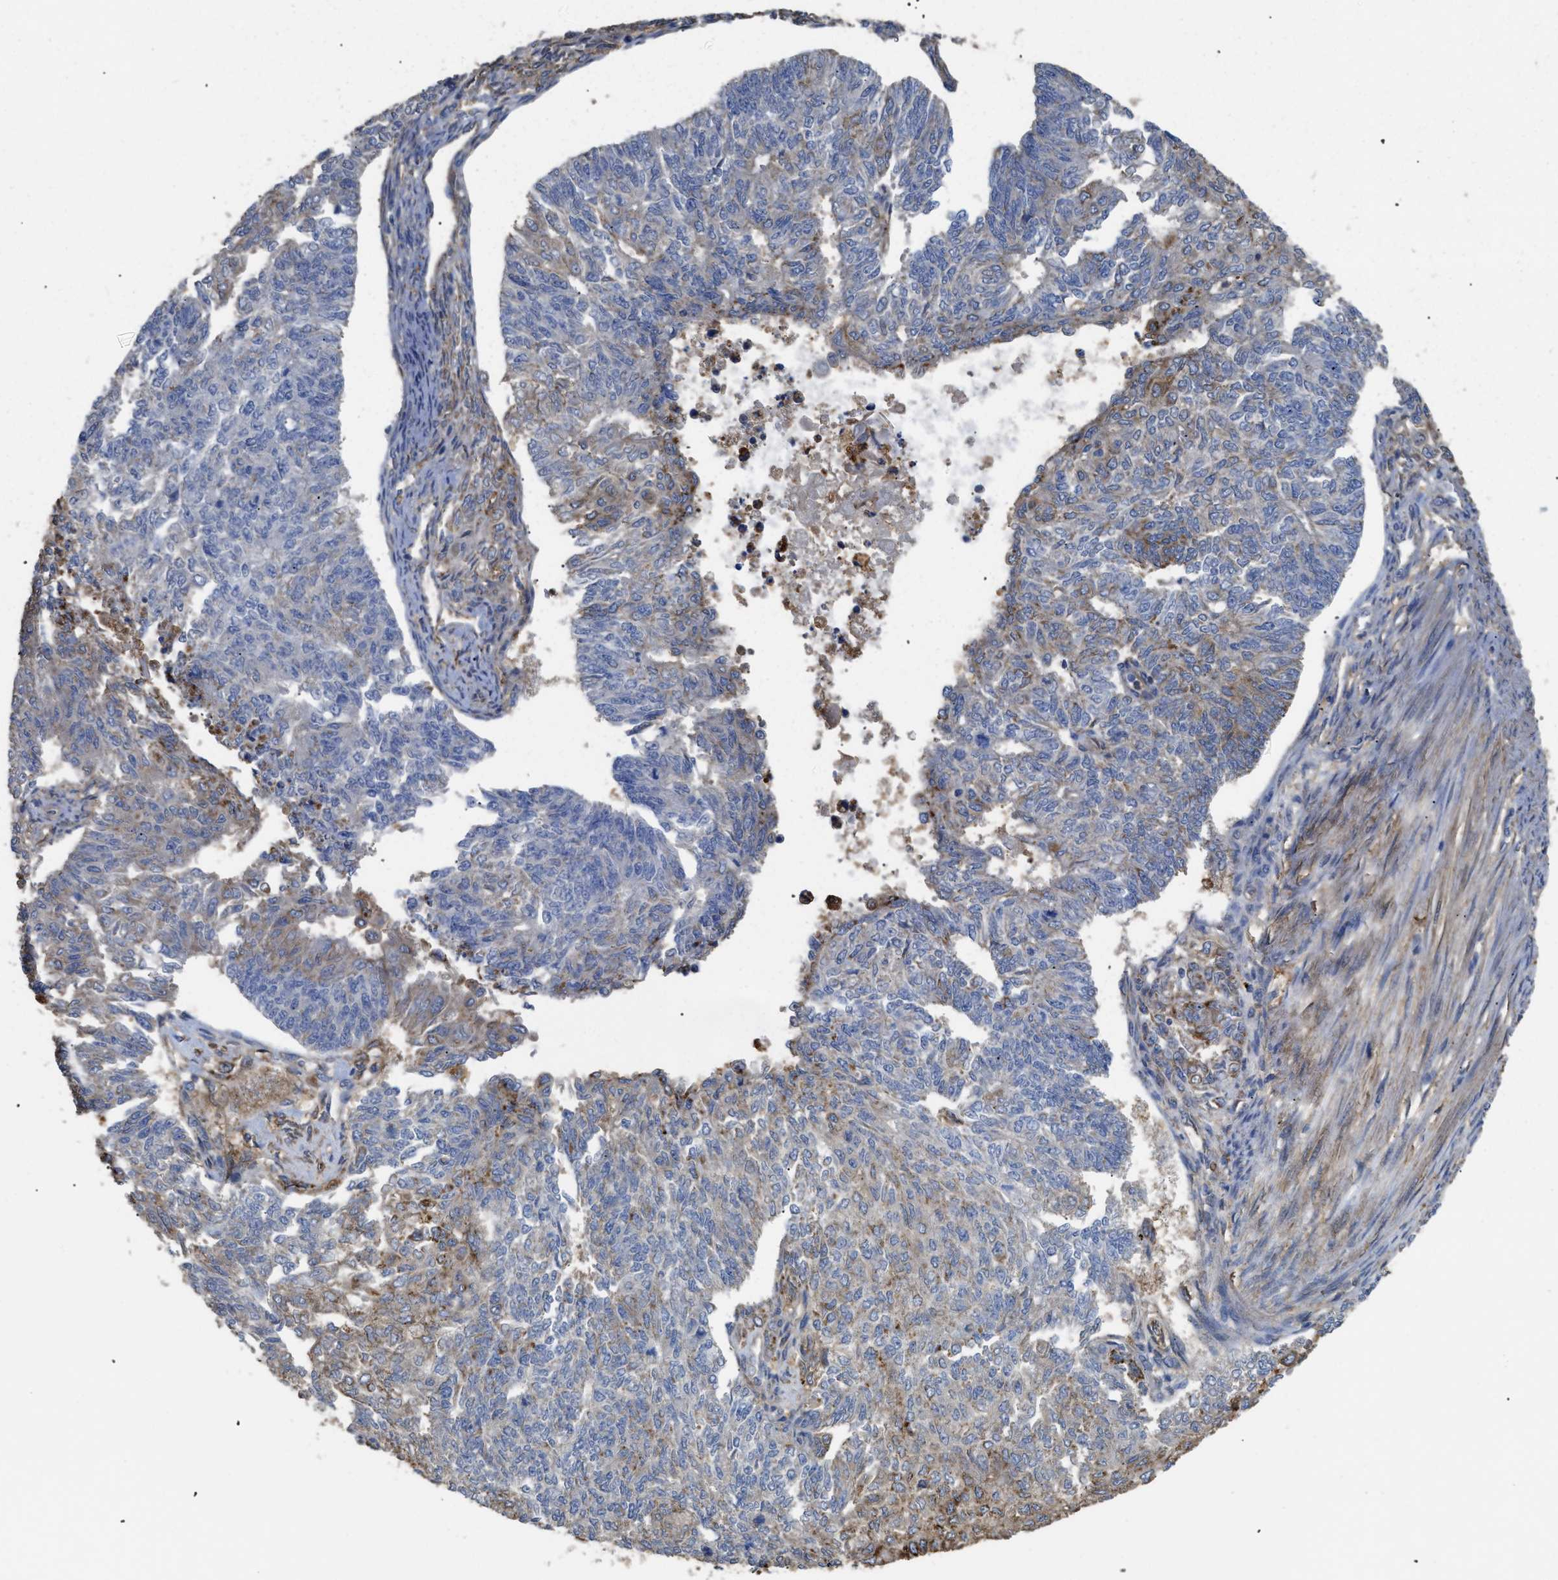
{"staining": {"intensity": "weak", "quantity": "<25%", "location": "cytoplasmic/membranous"}, "tissue": "endometrial cancer", "cell_type": "Tumor cells", "image_type": "cancer", "snomed": [{"axis": "morphology", "description": "Adenocarcinoma, NOS"}, {"axis": "topography", "description": "Endometrium"}], "caption": "This is a micrograph of immunohistochemistry staining of endometrial adenocarcinoma, which shows no positivity in tumor cells.", "gene": "ANXA4", "patient": {"sex": "female", "age": 32}}